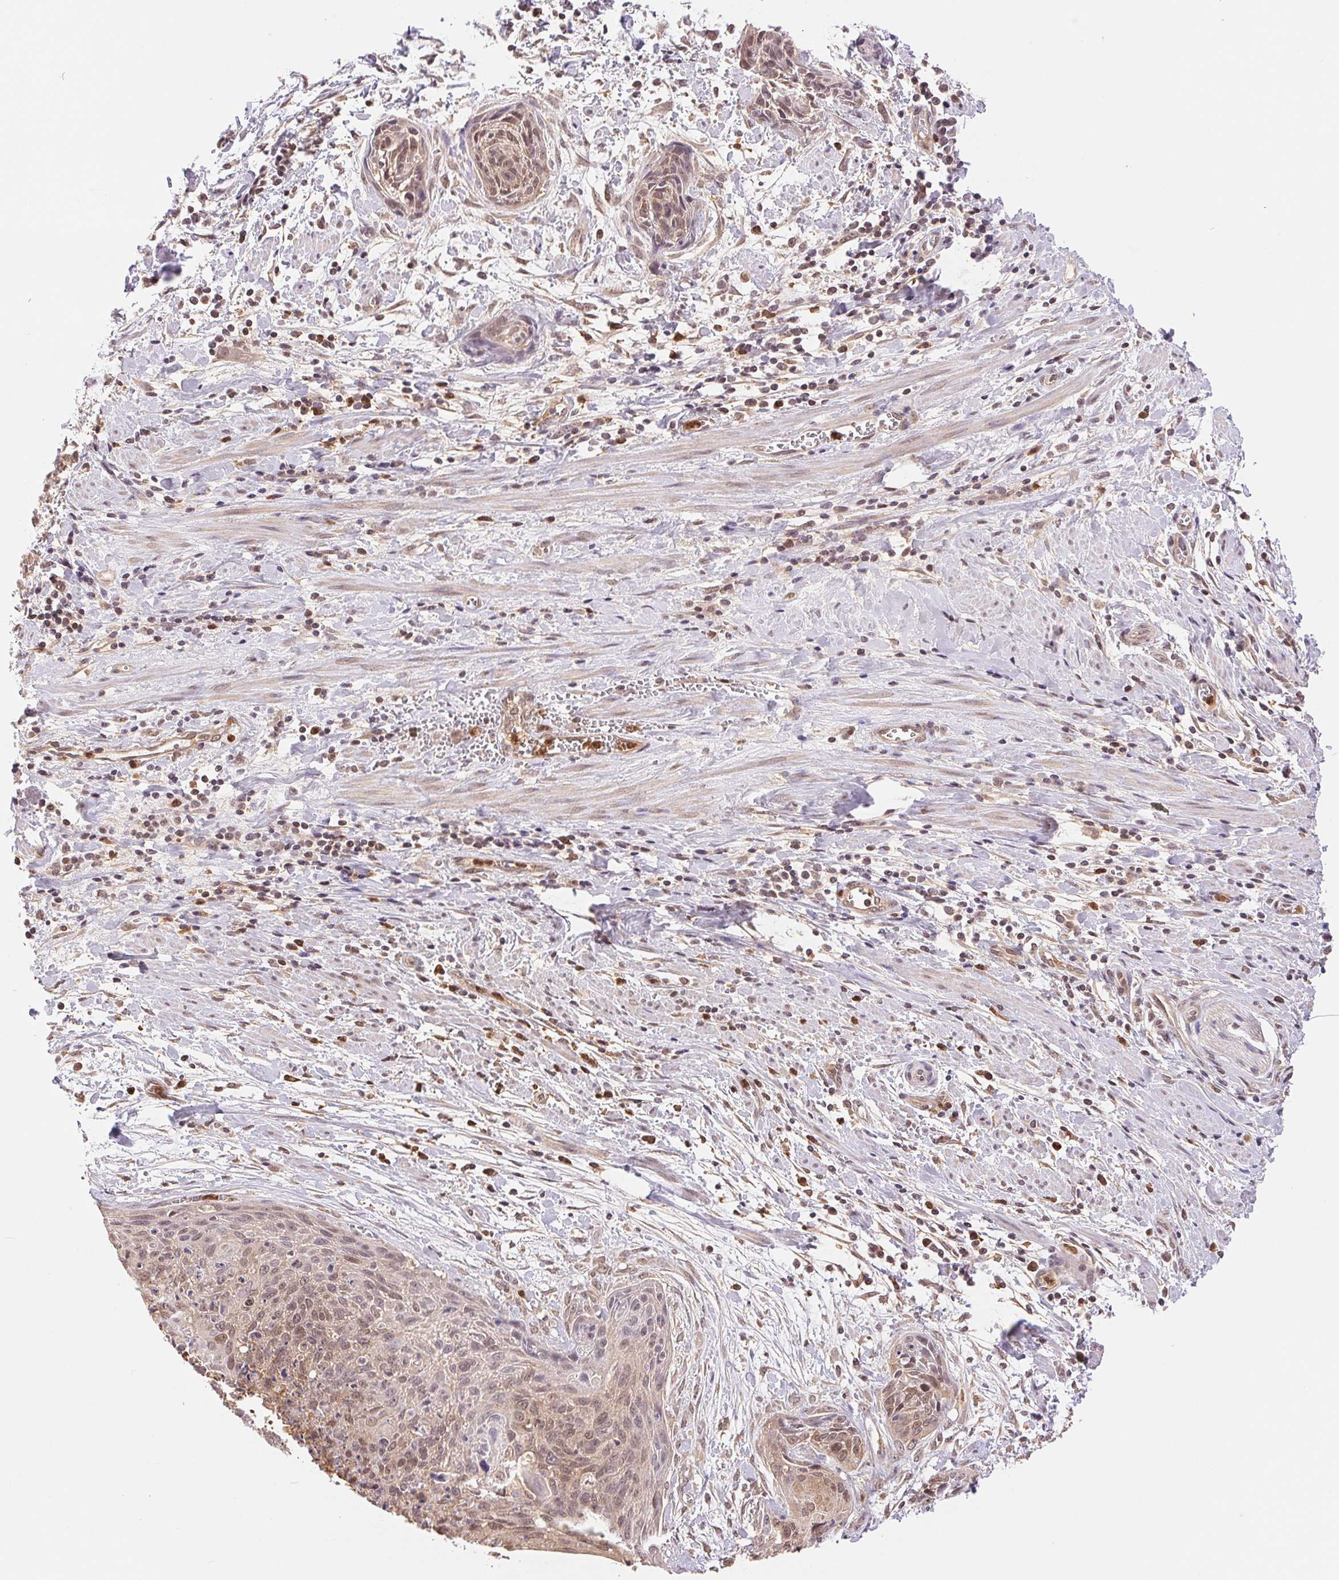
{"staining": {"intensity": "weak", "quantity": "25%-75%", "location": "nuclear"}, "tissue": "cervical cancer", "cell_type": "Tumor cells", "image_type": "cancer", "snomed": [{"axis": "morphology", "description": "Squamous cell carcinoma, NOS"}, {"axis": "topography", "description": "Cervix"}], "caption": "The image demonstrates immunohistochemical staining of cervical cancer. There is weak nuclear expression is present in about 25%-75% of tumor cells. (Stains: DAB in brown, nuclei in blue, Microscopy: brightfield microscopy at high magnification).", "gene": "CDC123", "patient": {"sex": "female", "age": 55}}